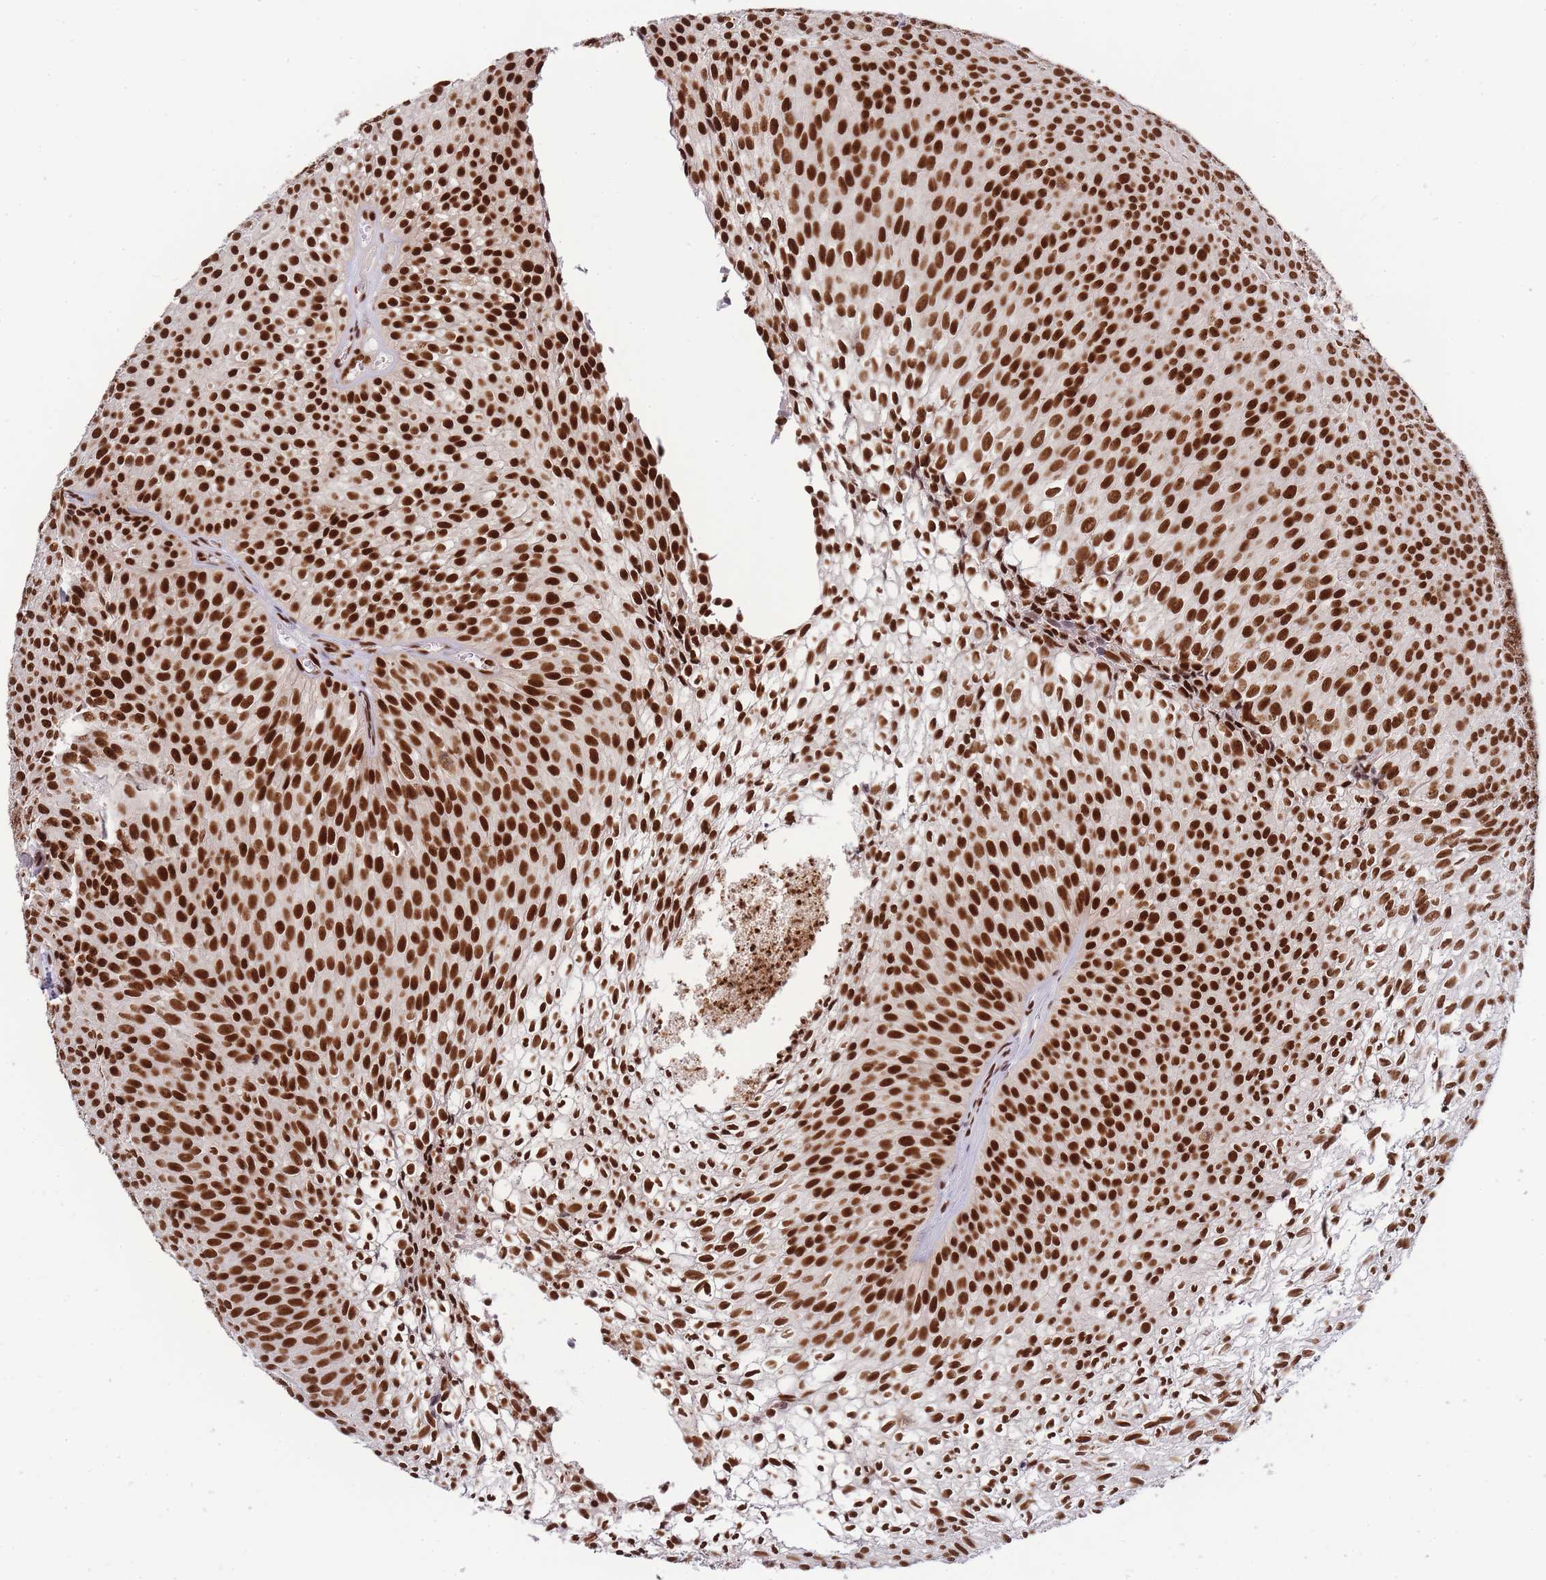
{"staining": {"intensity": "strong", "quantity": ">75%", "location": "nuclear"}, "tissue": "urothelial cancer", "cell_type": "Tumor cells", "image_type": "cancer", "snomed": [{"axis": "morphology", "description": "Urothelial carcinoma, Low grade"}, {"axis": "topography", "description": "Urinary bladder"}], "caption": "Immunohistochemistry (IHC) (DAB) staining of human urothelial cancer demonstrates strong nuclear protein positivity in about >75% of tumor cells.", "gene": "PRKDC", "patient": {"sex": "male", "age": 91}}